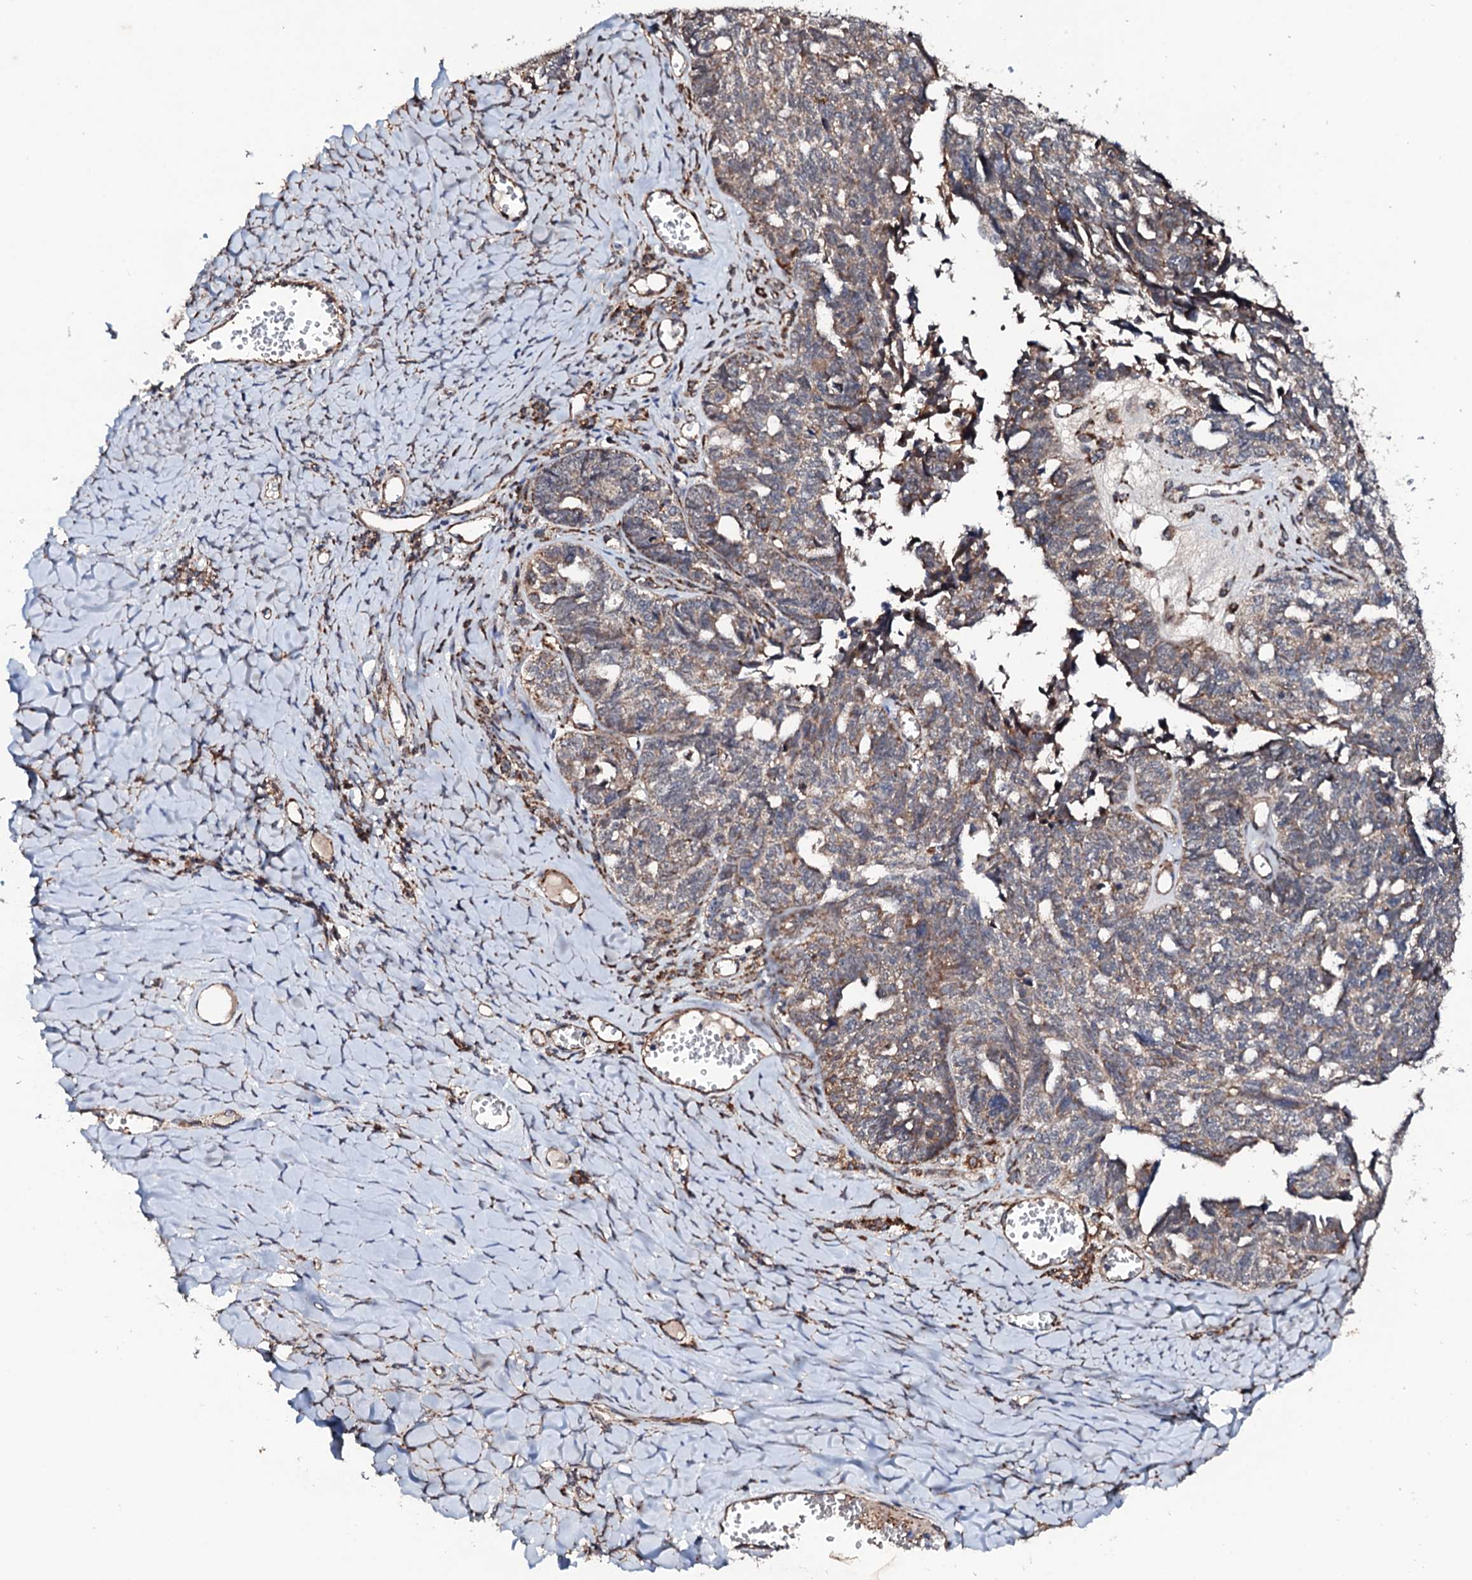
{"staining": {"intensity": "moderate", "quantity": "25%-75%", "location": "cytoplasmic/membranous"}, "tissue": "ovarian cancer", "cell_type": "Tumor cells", "image_type": "cancer", "snomed": [{"axis": "morphology", "description": "Cystadenocarcinoma, serous, NOS"}, {"axis": "topography", "description": "Ovary"}], "caption": "DAB (3,3'-diaminobenzidine) immunohistochemical staining of human ovarian cancer (serous cystadenocarcinoma) exhibits moderate cytoplasmic/membranous protein positivity in approximately 25%-75% of tumor cells. The staining was performed using DAB (3,3'-diaminobenzidine) to visualize the protein expression in brown, while the nuclei were stained in blue with hematoxylin (Magnification: 20x).", "gene": "MTIF3", "patient": {"sex": "female", "age": 79}}